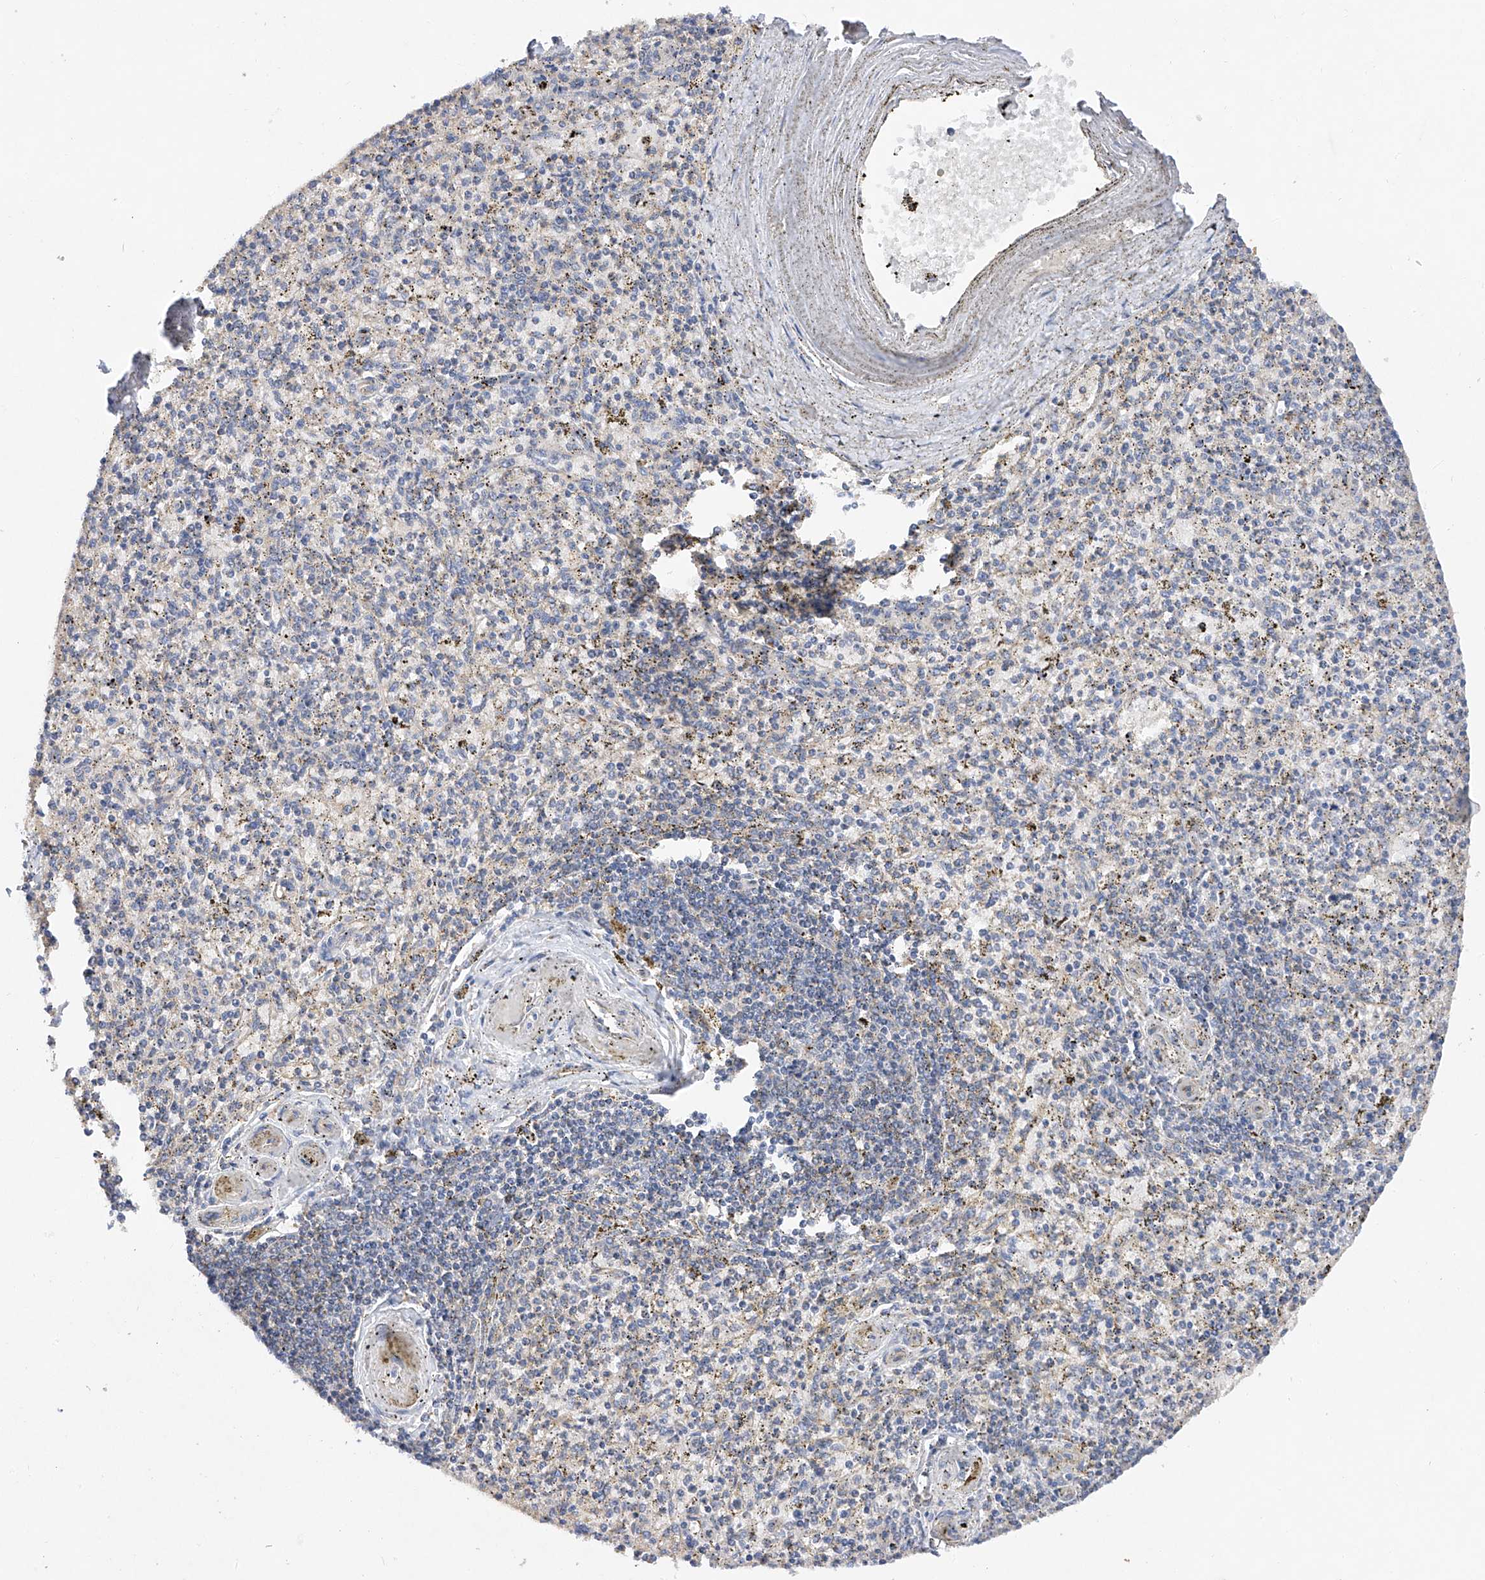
{"staining": {"intensity": "negative", "quantity": "none", "location": "none"}, "tissue": "spleen", "cell_type": "Cells in red pulp", "image_type": "normal", "snomed": [{"axis": "morphology", "description": "Normal tissue, NOS"}, {"axis": "topography", "description": "Spleen"}], "caption": "Cells in red pulp are negative for protein expression in normal human spleen. (IHC, brightfield microscopy, high magnification).", "gene": "AMD1", "patient": {"sex": "male", "age": 72}}